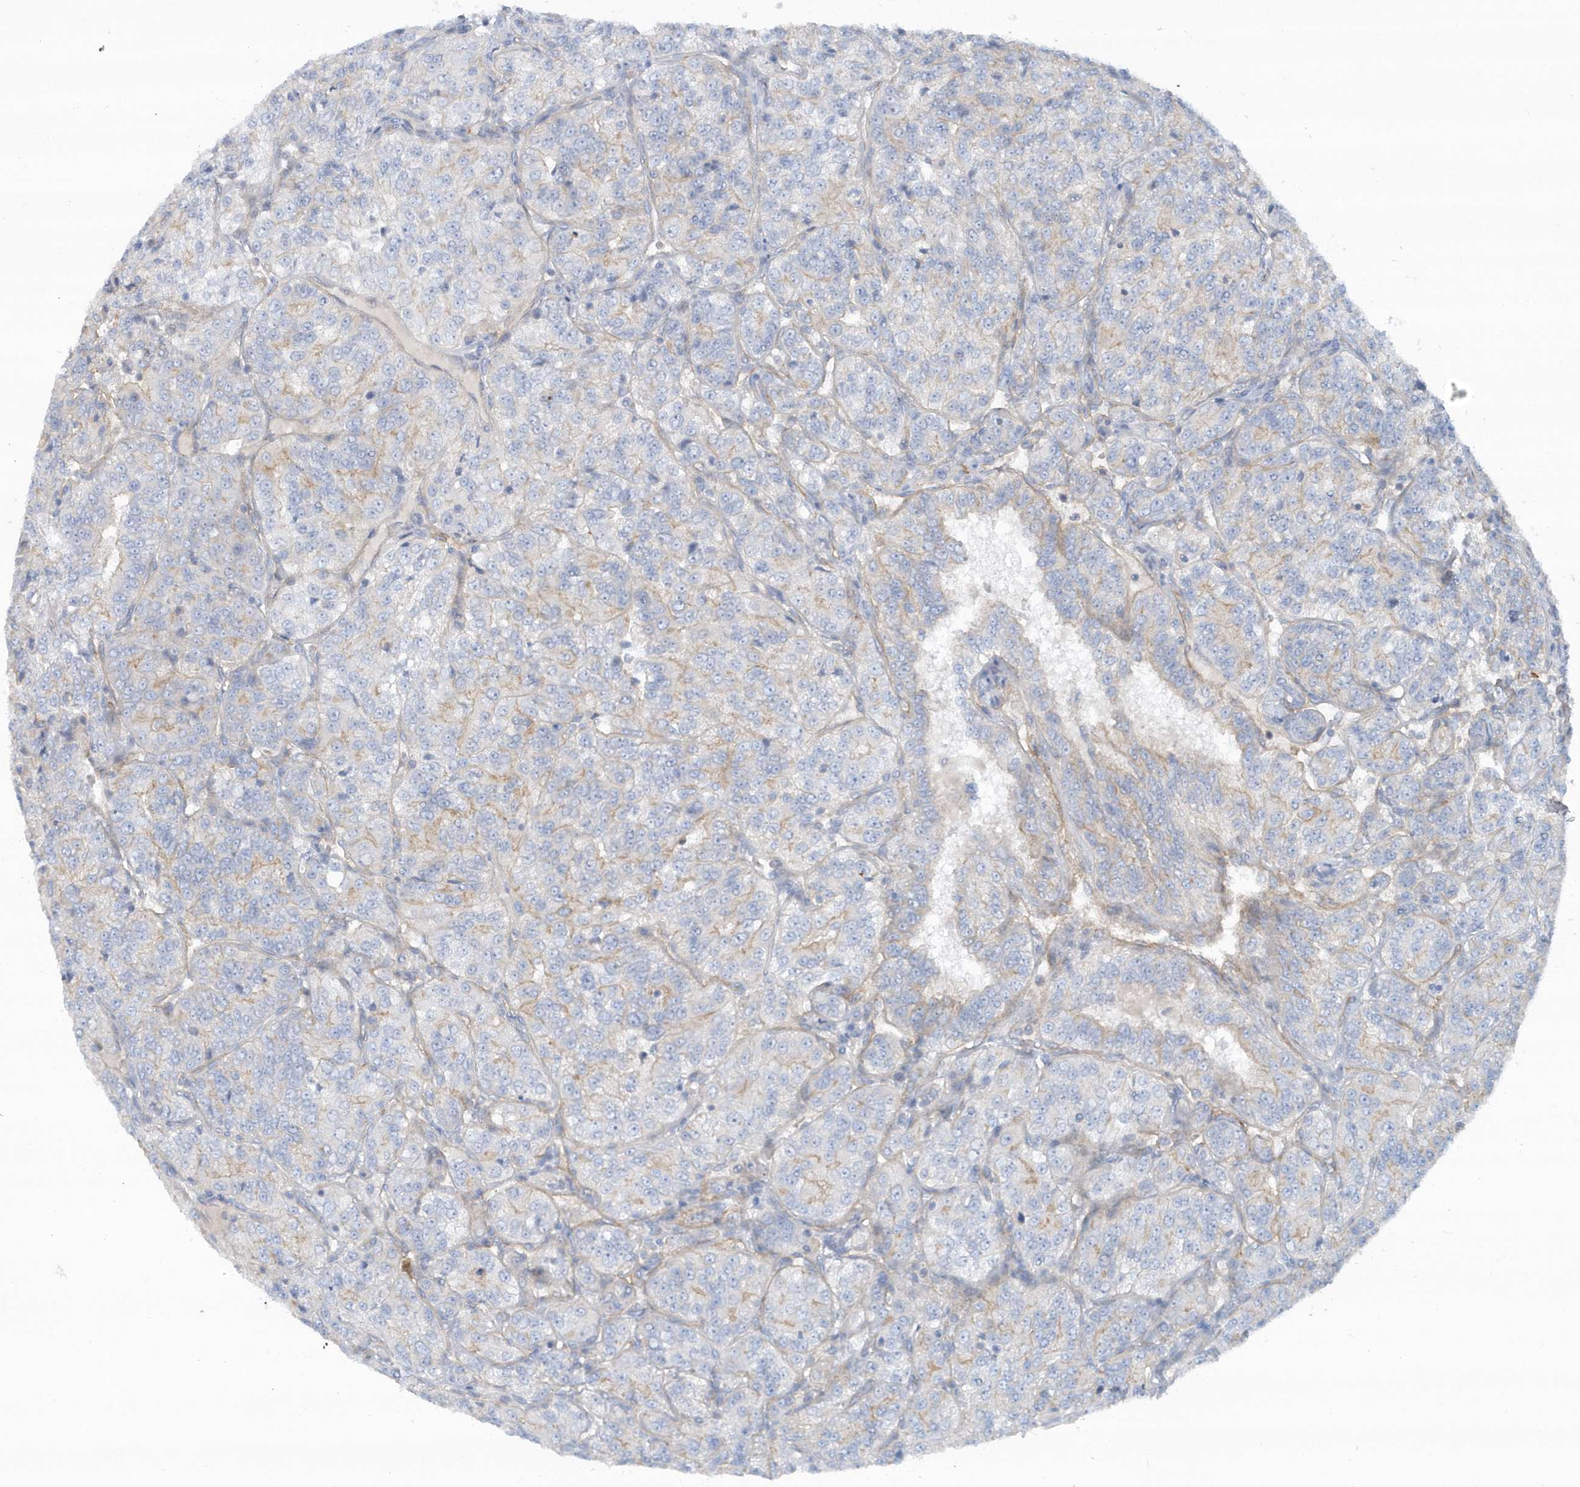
{"staining": {"intensity": "negative", "quantity": "none", "location": "none"}, "tissue": "renal cancer", "cell_type": "Tumor cells", "image_type": "cancer", "snomed": [{"axis": "morphology", "description": "Adenocarcinoma, NOS"}, {"axis": "topography", "description": "Kidney"}], "caption": "The micrograph reveals no staining of tumor cells in renal cancer. The staining was performed using DAB (3,3'-diaminobenzidine) to visualize the protein expression in brown, while the nuclei were stained in blue with hematoxylin (Magnification: 20x).", "gene": "RAI14", "patient": {"sex": "female", "age": 63}}